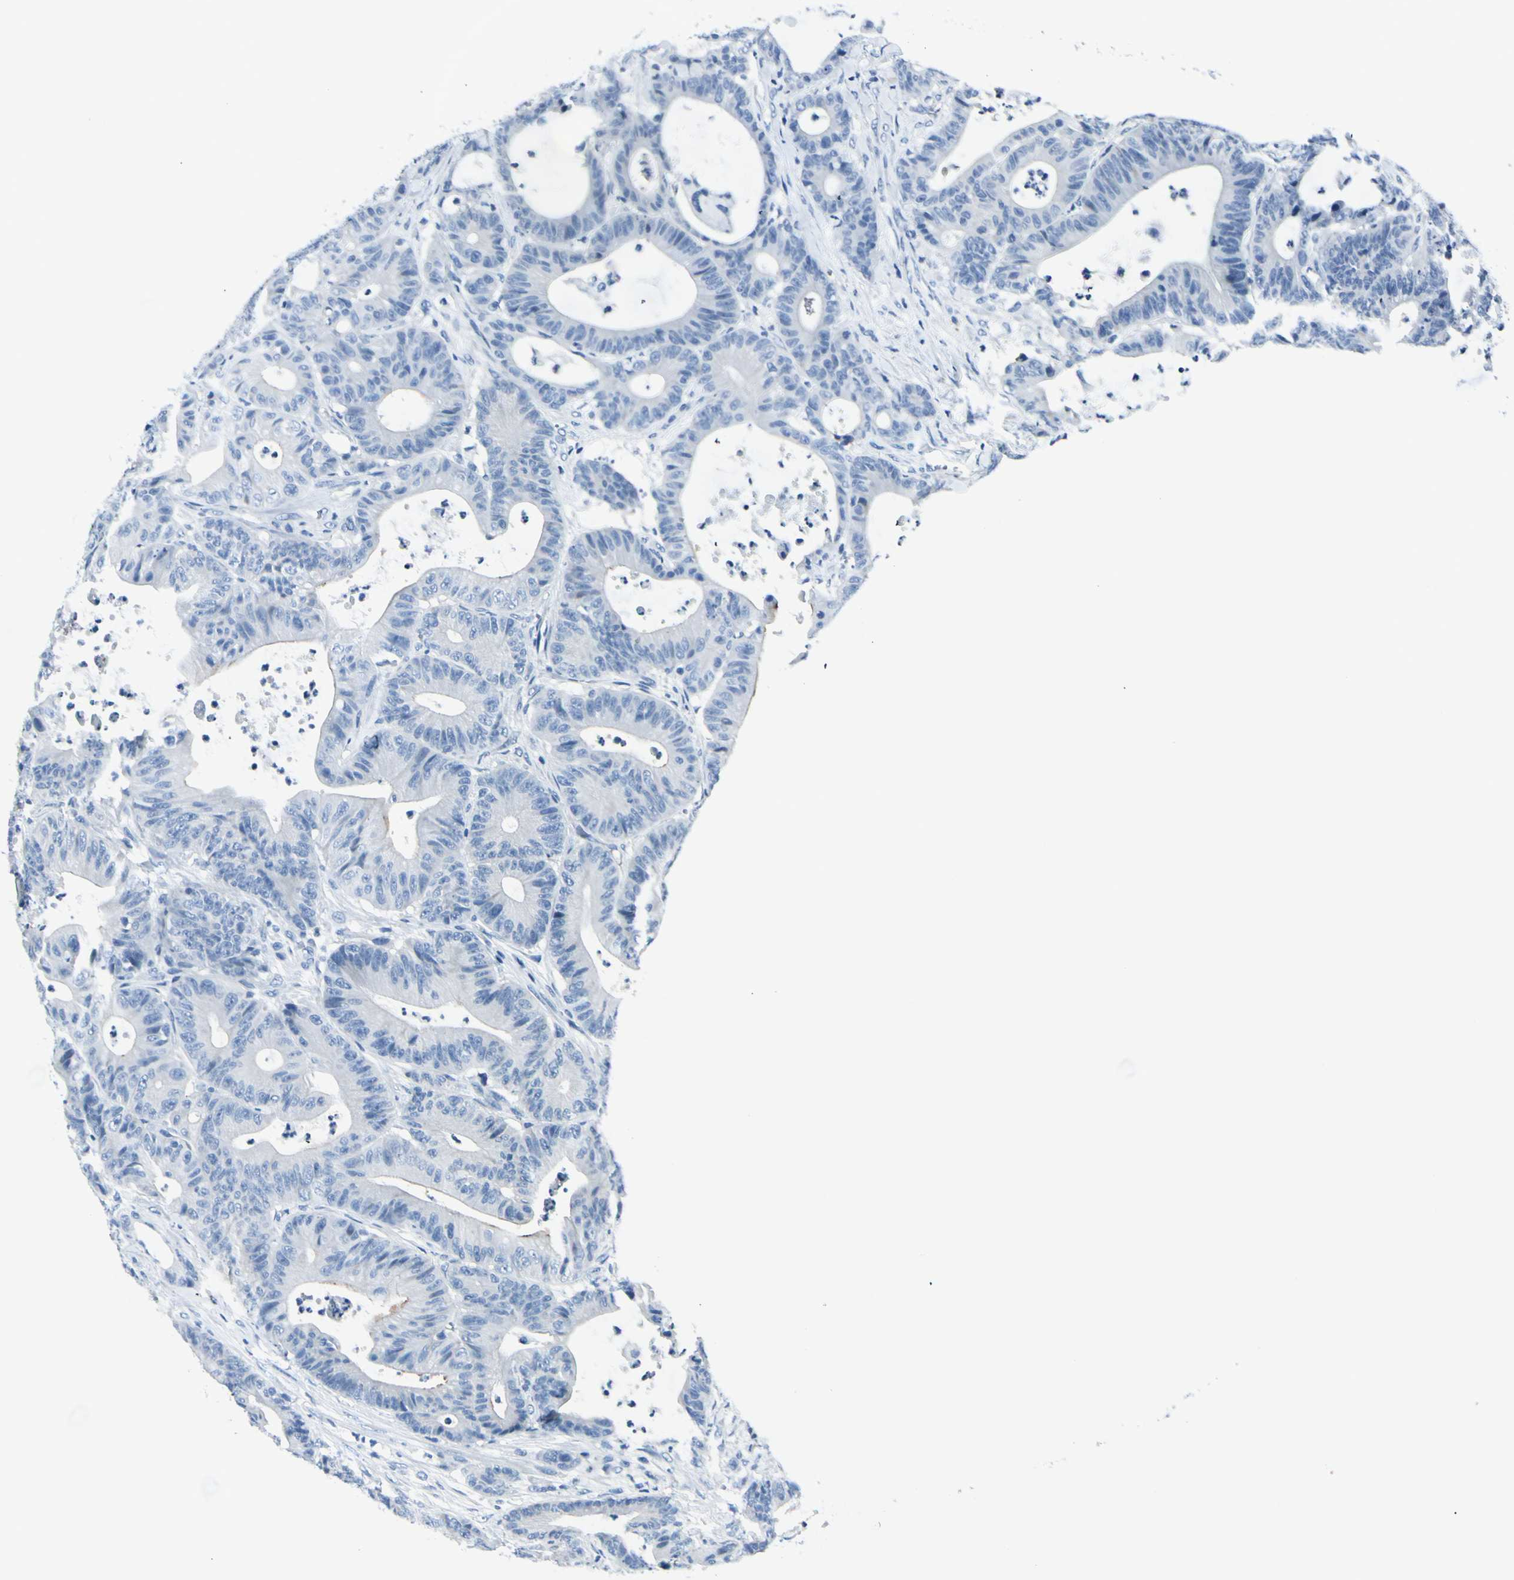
{"staining": {"intensity": "negative", "quantity": "none", "location": "none"}, "tissue": "colorectal cancer", "cell_type": "Tumor cells", "image_type": "cancer", "snomed": [{"axis": "morphology", "description": "Adenocarcinoma, NOS"}, {"axis": "topography", "description": "Colon"}], "caption": "IHC micrograph of neoplastic tissue: adenocarcinoma (colorectal) stained with DAB exhibits no significant protein staining in tumor cells. (DAB (3,3'-diaminobenzidine) IHC with hematoxylin counter stain).", "gene": "PEBP1", "patient": {"sex": "female", "age": 84}}